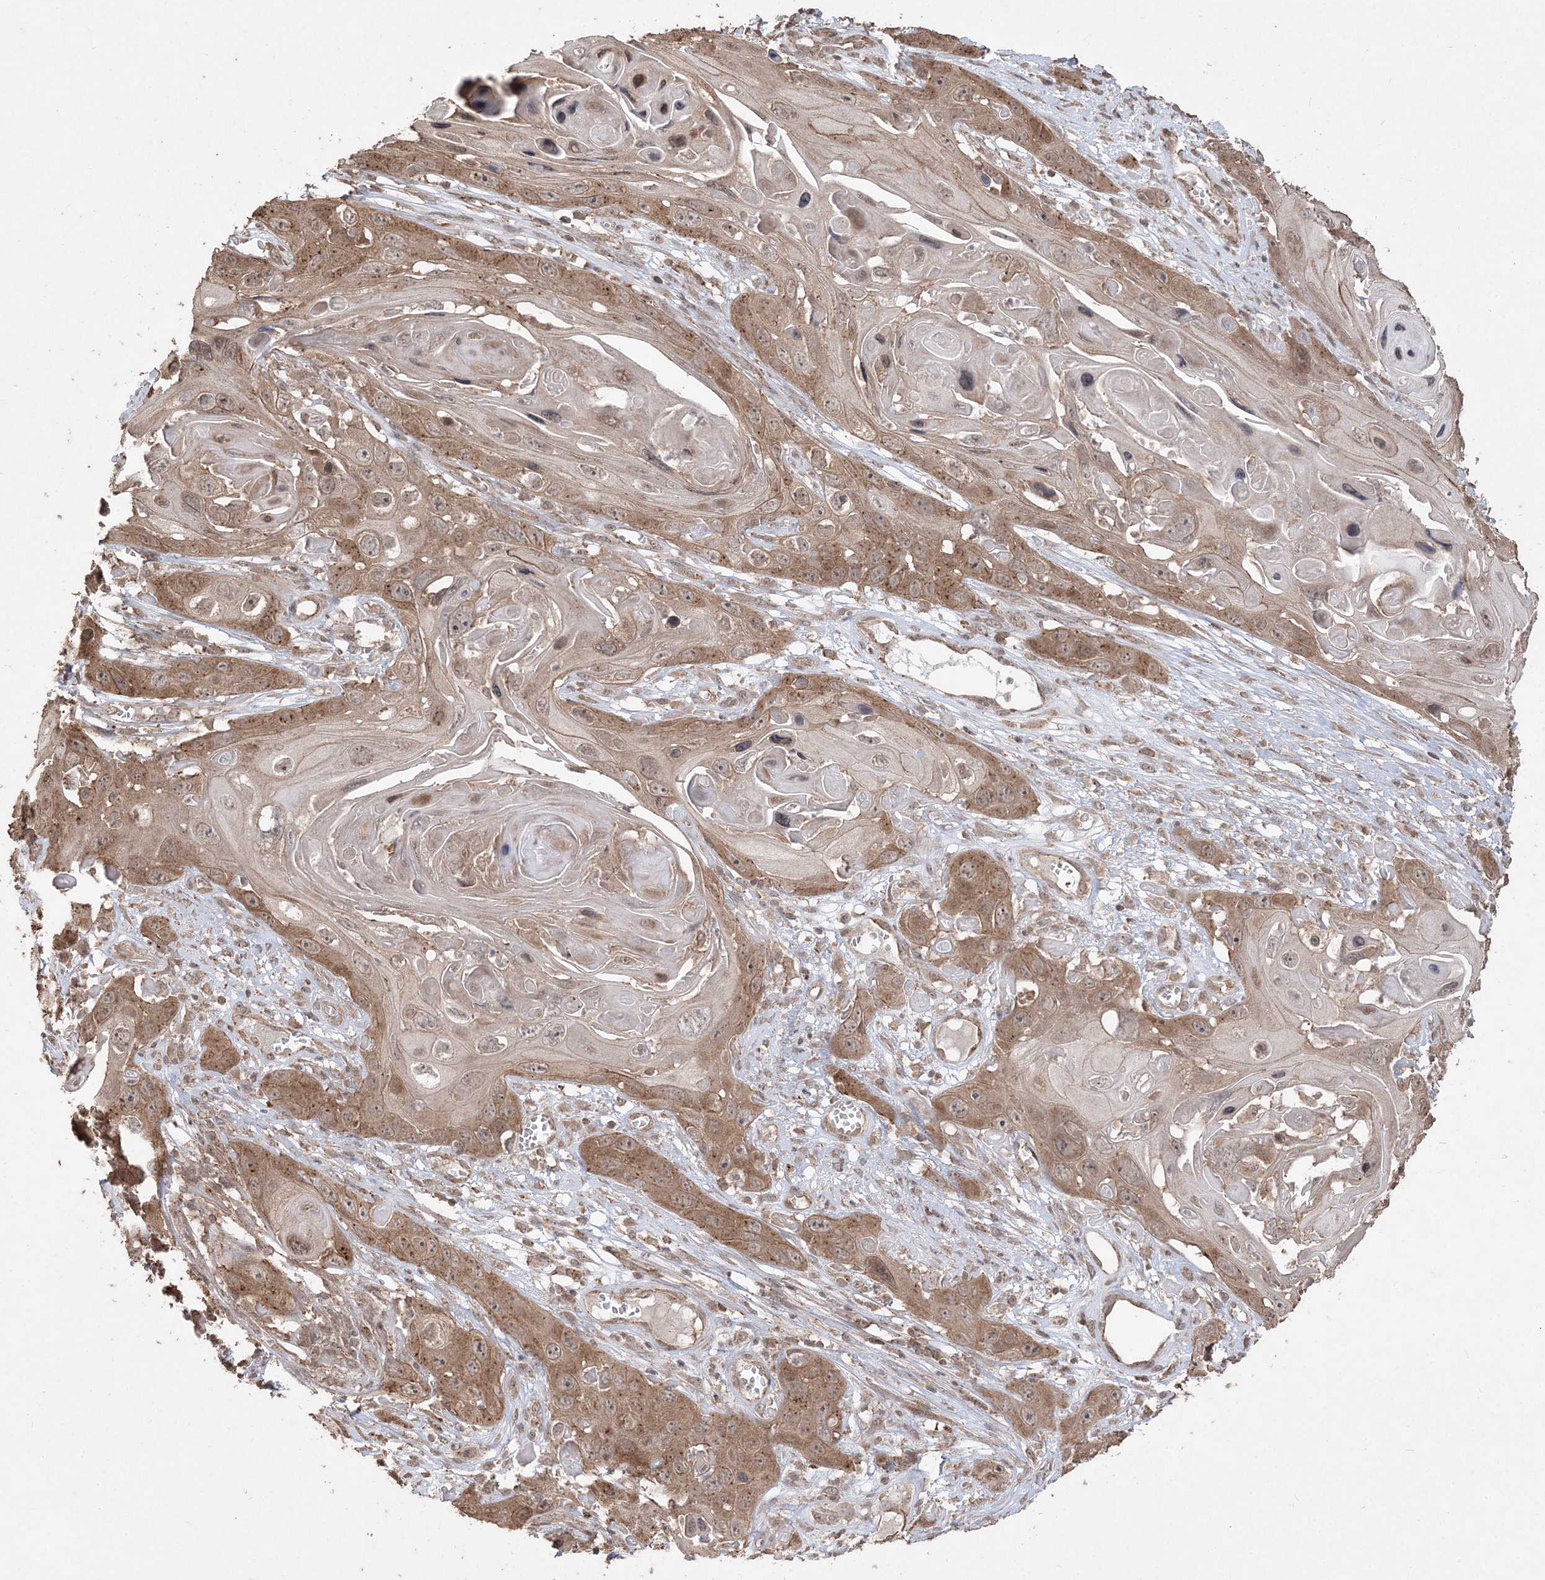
{"staining": {"intensity": "moderate", "quantity": ">75%", "location": "cytoplasmic/membranous,nuclear"}, "tissue": "skin cancer", "cell_type": "Tumor cells", "image_type": "cancer", "snomed": [{"axis": "morphology", "description": "Squamous cell carcinoma, NOS"}, {"axis": "topography", "description": "Skin"}], "caption": "This photomicrograph displays immunohistochemistry staining of skin cancer, with medium moderate cytoplasmic/membranous and nuclear positivity in approximately >75% of tumor cells.", "gene": "EHHADH", "patient": {"sex": "male", "age": 55}}